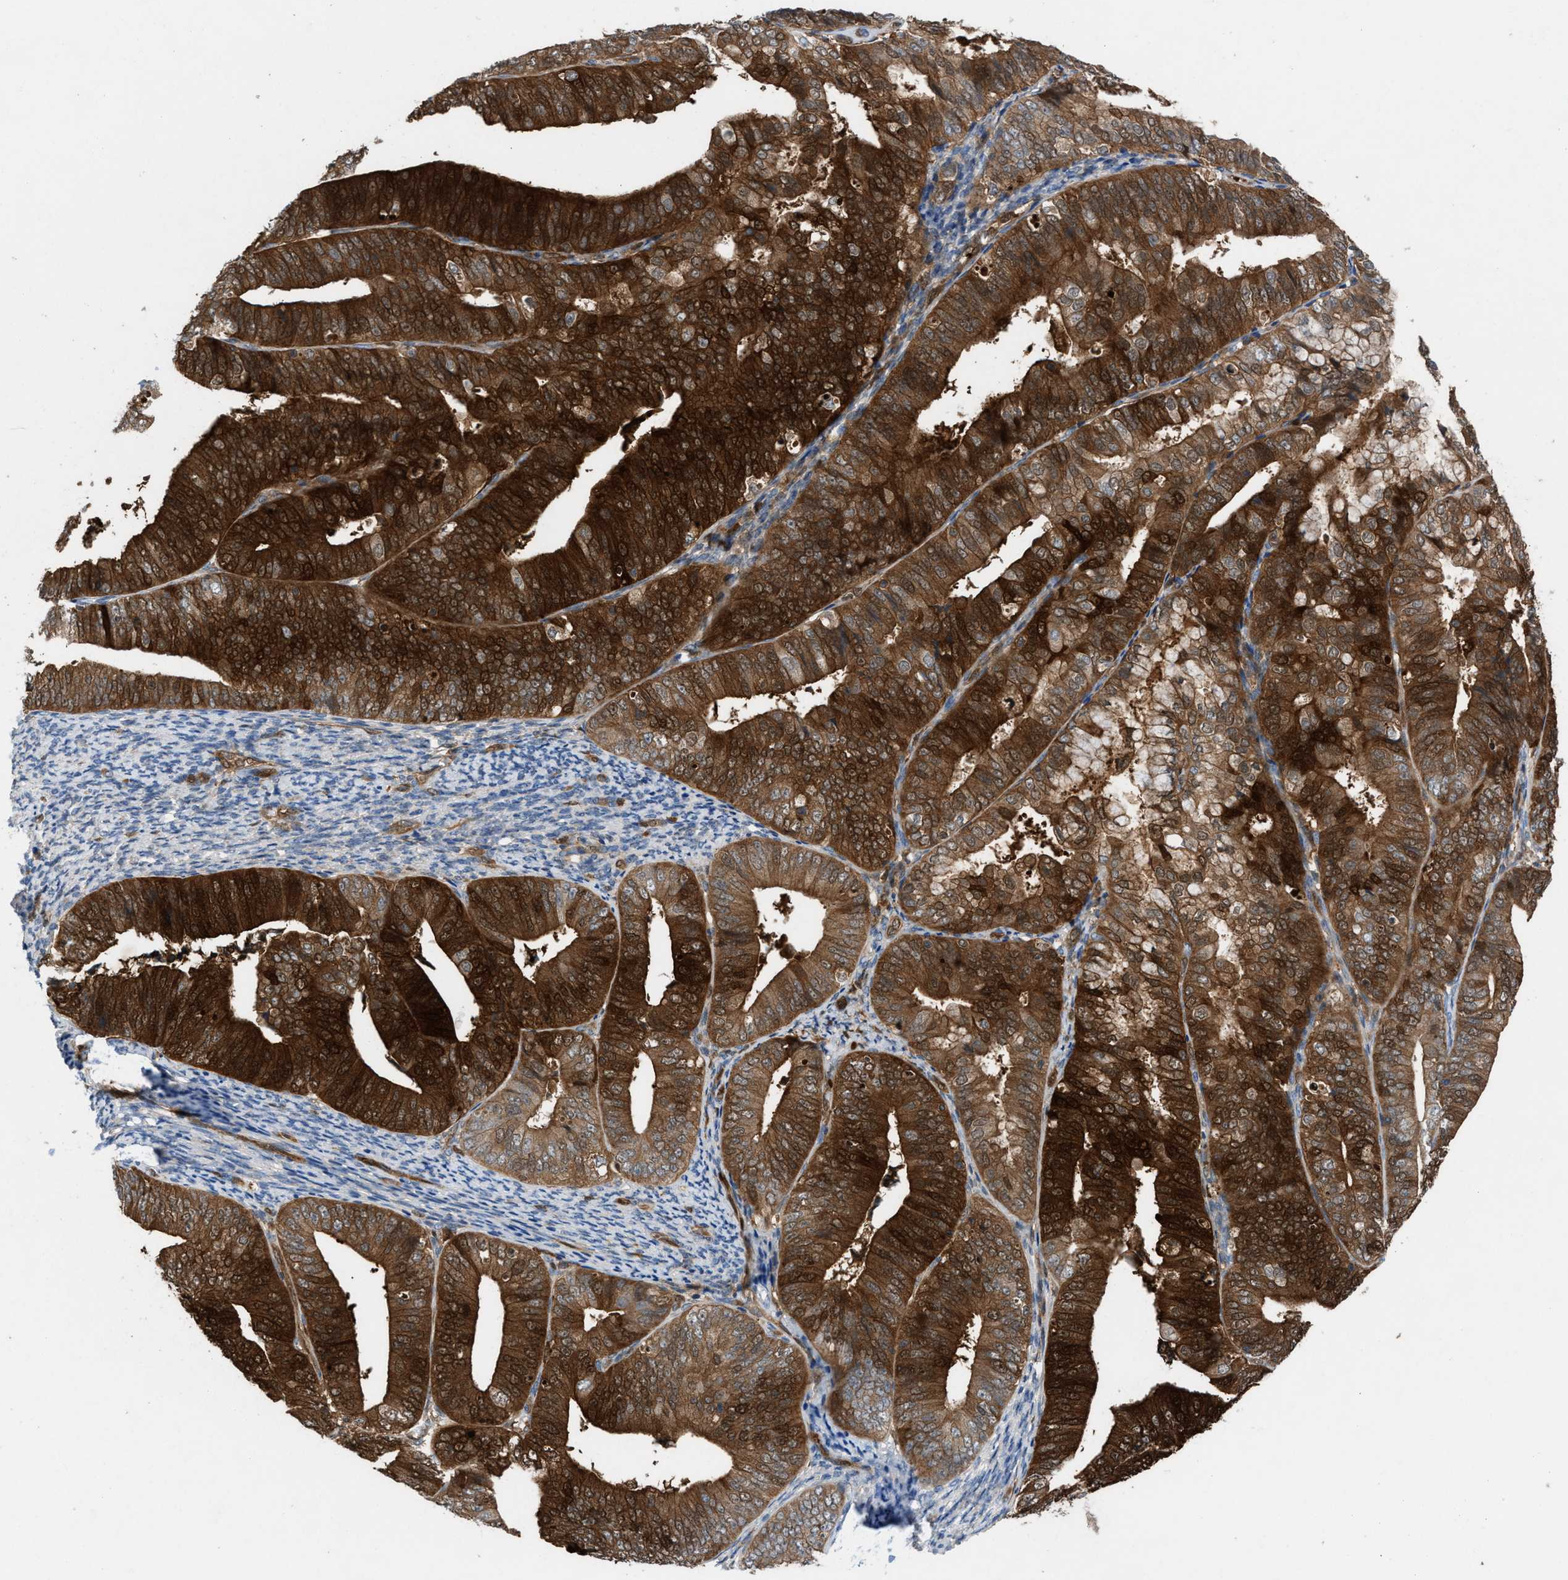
{"staining": {"intensity": "strong", "quantity": ">75%", "location": "cytoplasmic/membranous"}, "tissue": "endometrial cancer", "cell_type": "Tumor cells", "image_type": "cancer", "snomed": [{"axis": "morphology", "description": "Adenocarcinoma, NOS"}, {"axis": "topography", "description": "Endometrium"}], "caption": "Protein staining exhibits strong cytoplasmic/membranous positivity in about >75% of tumor cells in endometrial adenocarcinoma.", "gene": "TPK1", "patient": {"sex": "female", "age": 63}}